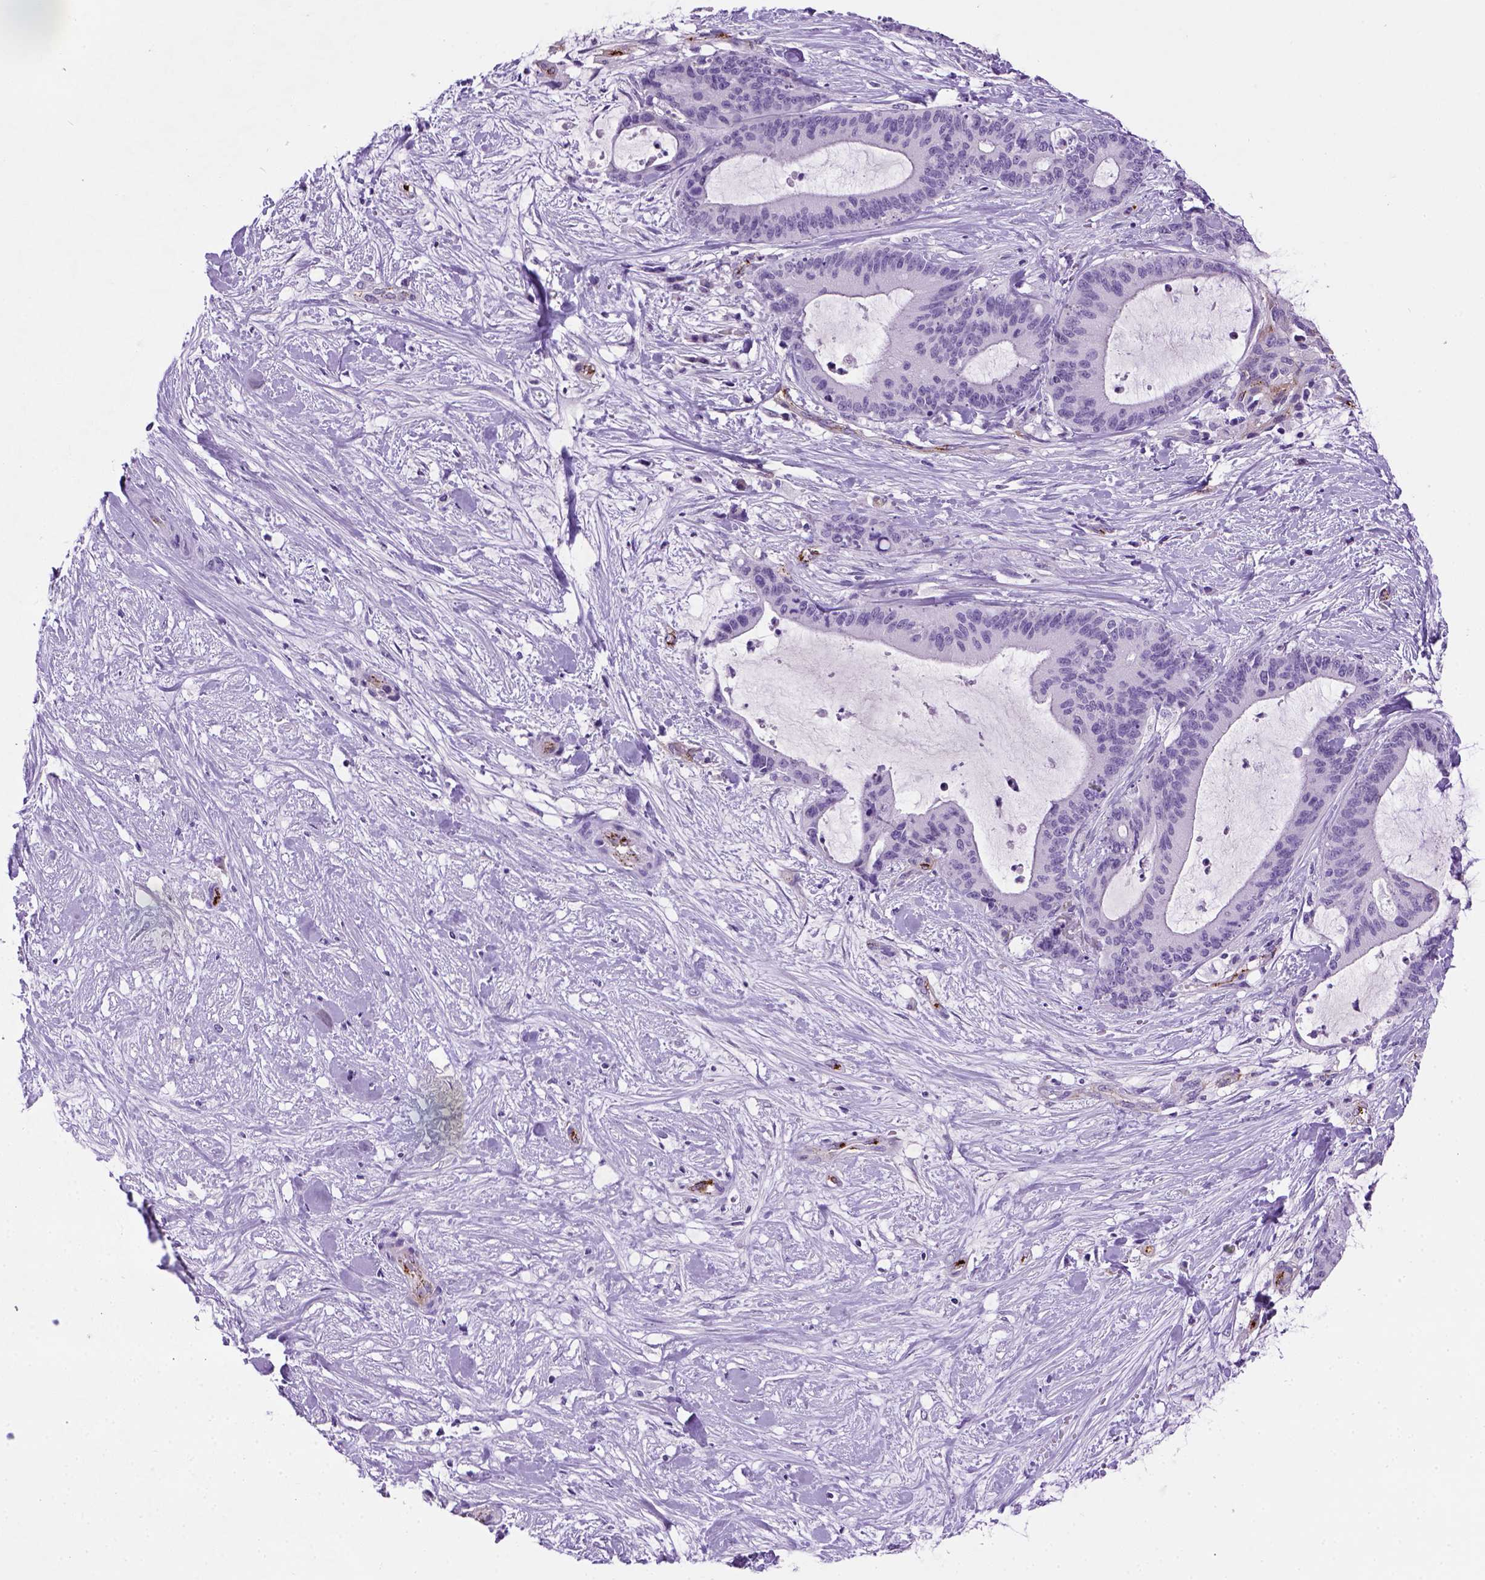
{"staining": {"intensity": "negative", "quantity": "none", "location": "none"}, "tissue": "liver cancer", "cell_type": "Tumor cells", "image_type": "cancer", "snomed": [{"axis": "morphology", "description": "Cholangiocarcinoma"}, {"axis": "topography", "description": "Liver"}], "caption": "Histopathology image shows no protein positivity in tumor cells of liver cancer (cholangiocarcinoma) tissue. (DAB immunohistochemistry (IHC) with hematoxylin counter stain).", "gene": "VWF", "patient": {"sex": "female", "age": 73}}